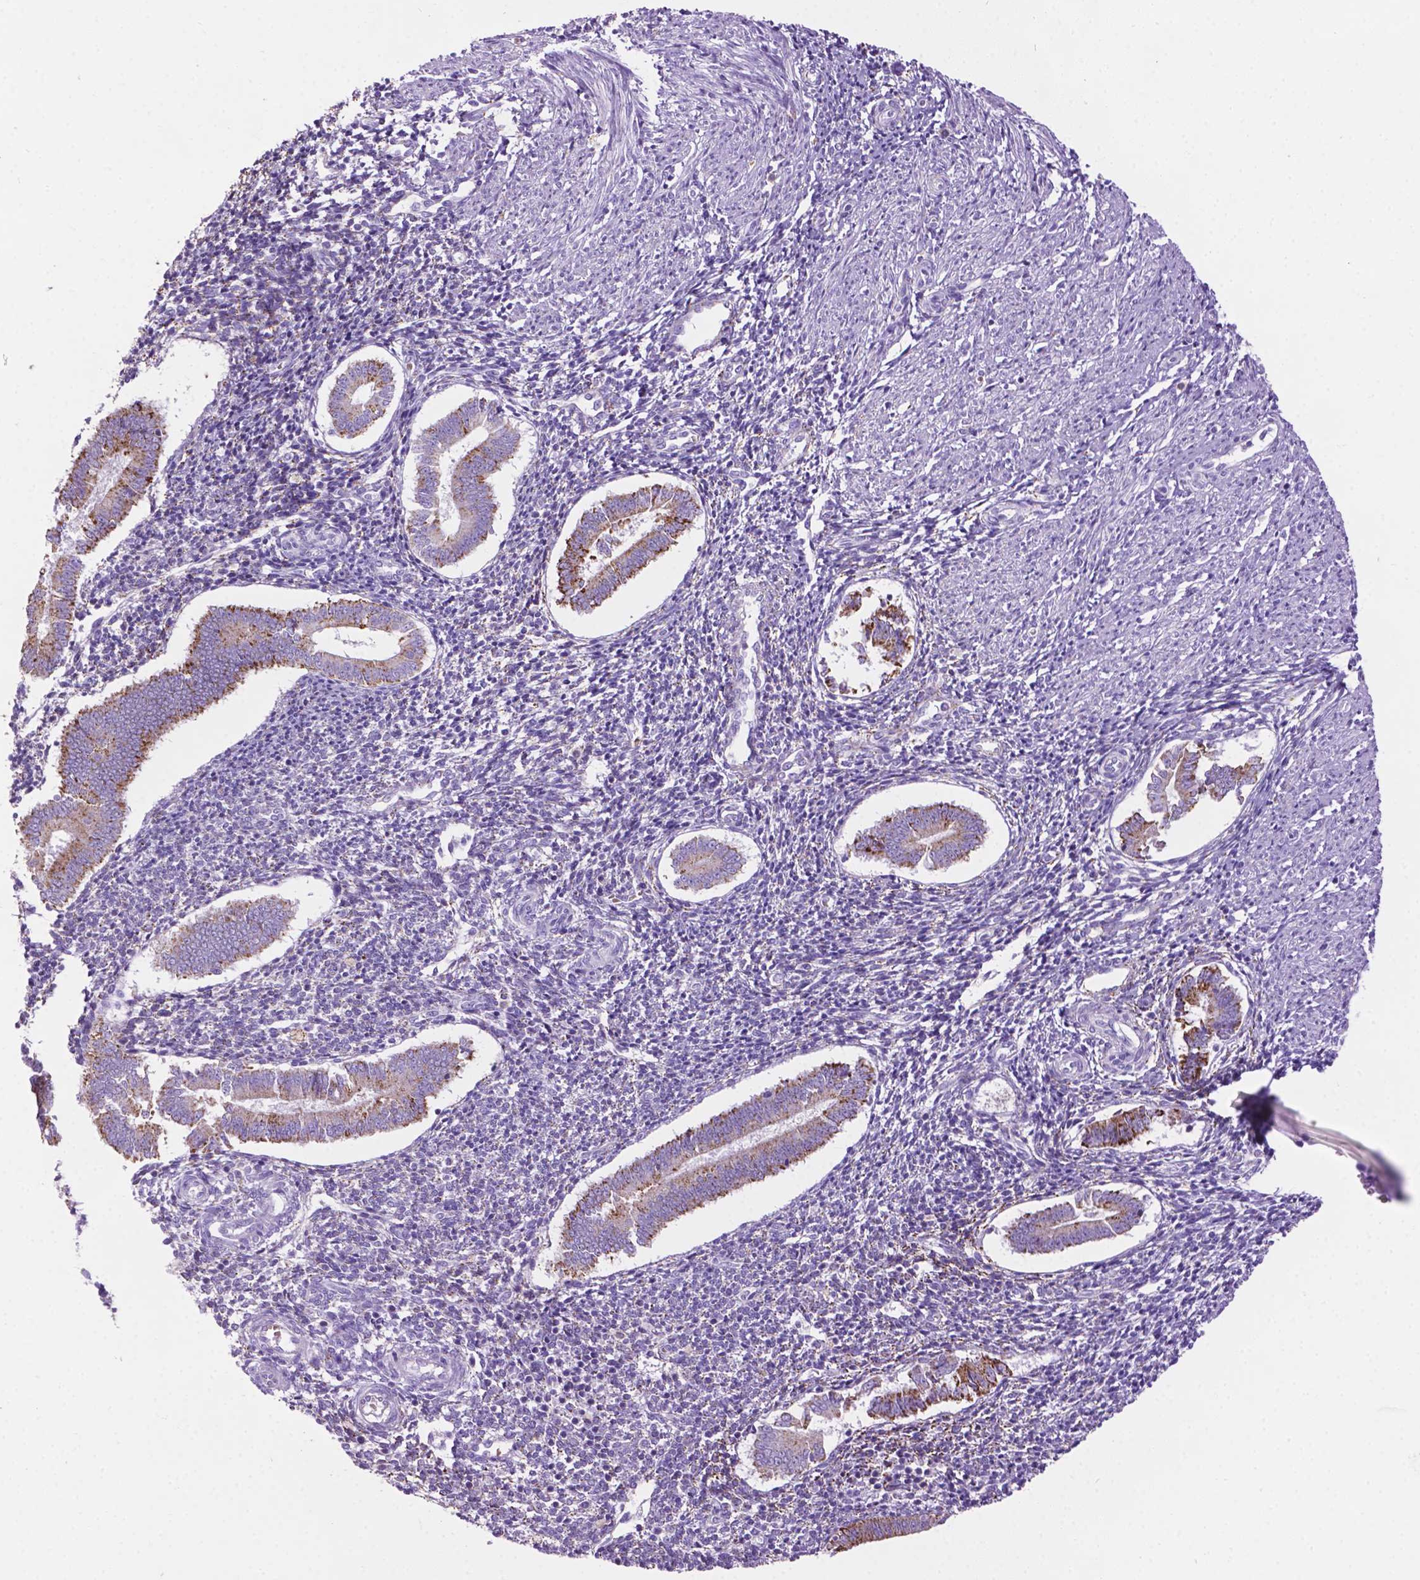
{"staining": {"intensity": "negative", "quantity": "none", "location": "none"}, "tissue": "endometrium", "cell_type": "Cells in endometrial stroma", "image_type": "normal", "snomed": [{"axis": "morphology", "description": "Normal tissue, NOS"}, {"axis": "topography", "description": "Endometrium"}], "caption": "Image shows no significant protein expression in cells in endometrial stroma of benign endometrium.", "gene": "TMEM132E", "patient": {"sex": "female", "age": 25}}